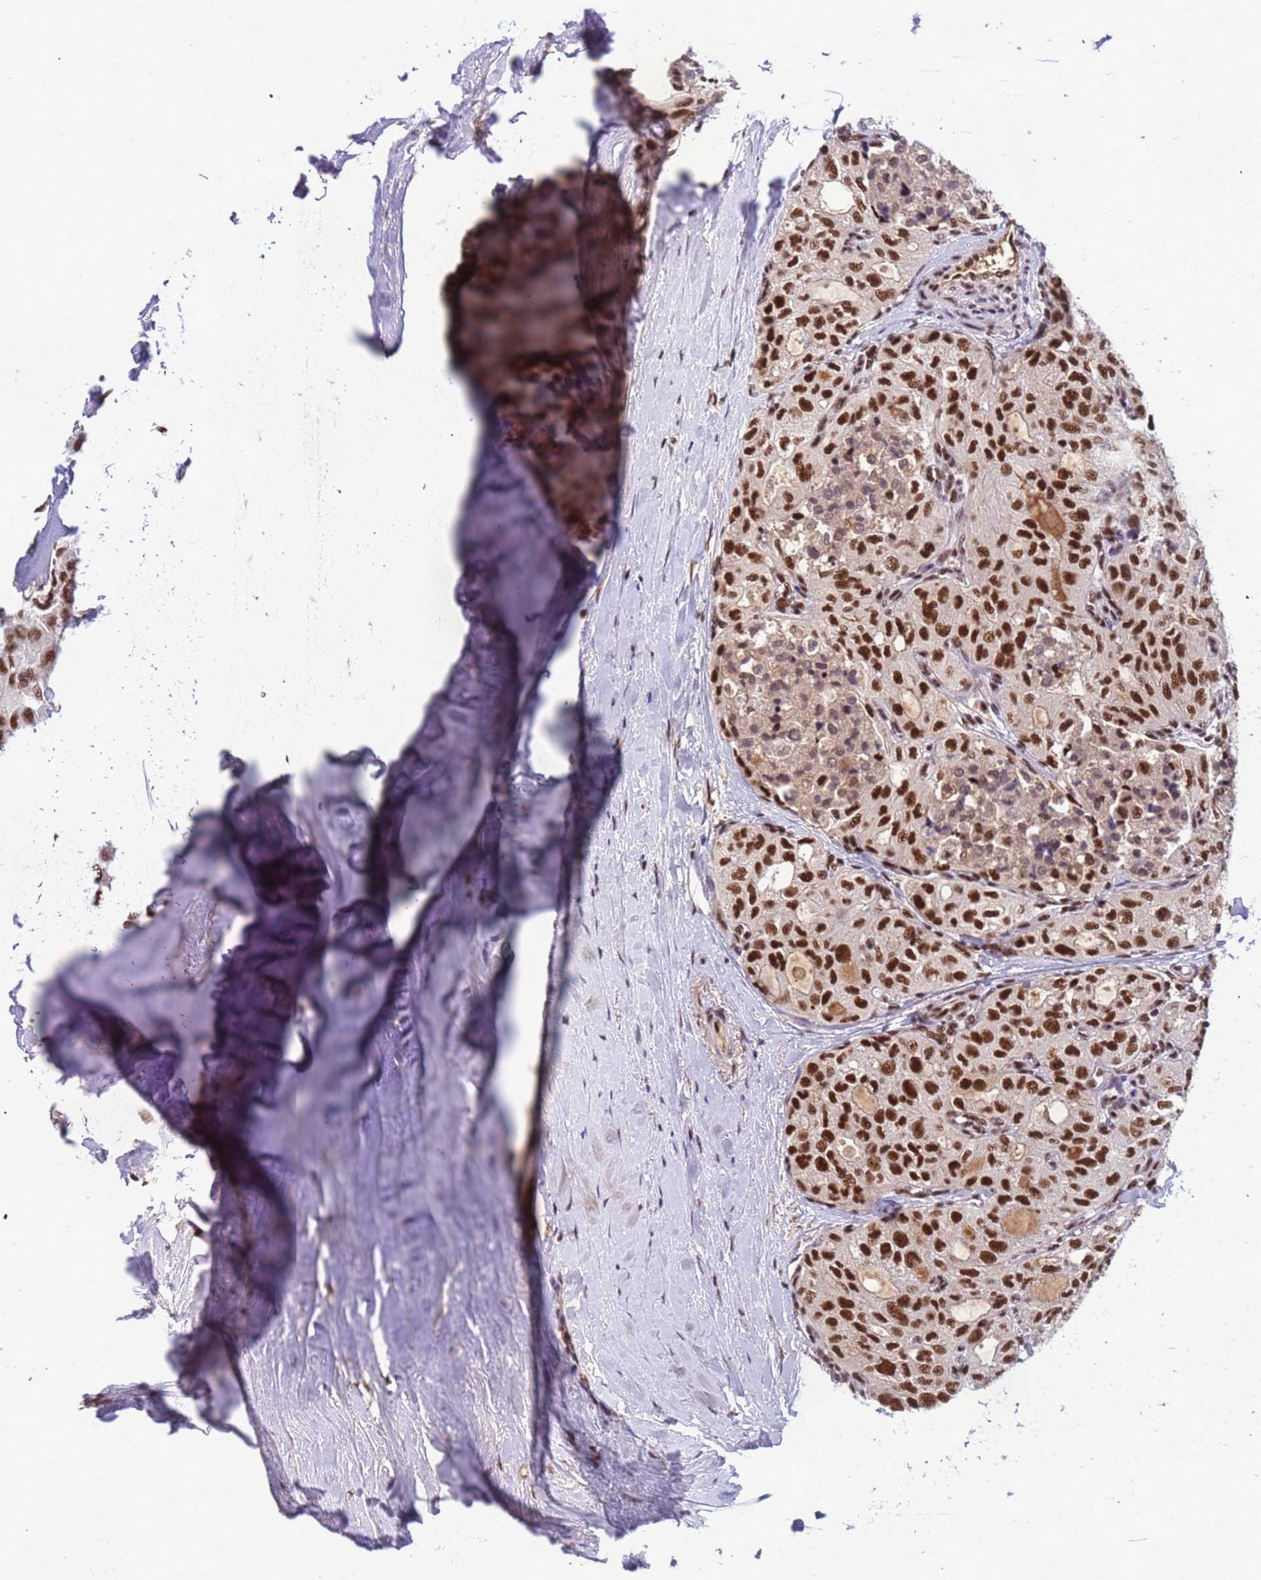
{"staining": {"intensity": "strong", "quantity": ">75%", "location": "nuclear"}, "tissue": "thyroid cancer", "cell_type": "Tumor cells", "image_type": "cancer", "snomed": [{"axis": "morphology", "description": "Follicular adenoma carcinoma, NOS"}, {"axis": "topography", "description": "Thyroid gland"}], "caption": "DAB (3,3'-diaminobenzidine) immunohistochemical staining of human thyroid cancer demonstrates strong nuclear protein staining in approximately >75% of tumor cells.", "gene": "SRRT", "patient": {"sex": "male", "age": 75}}